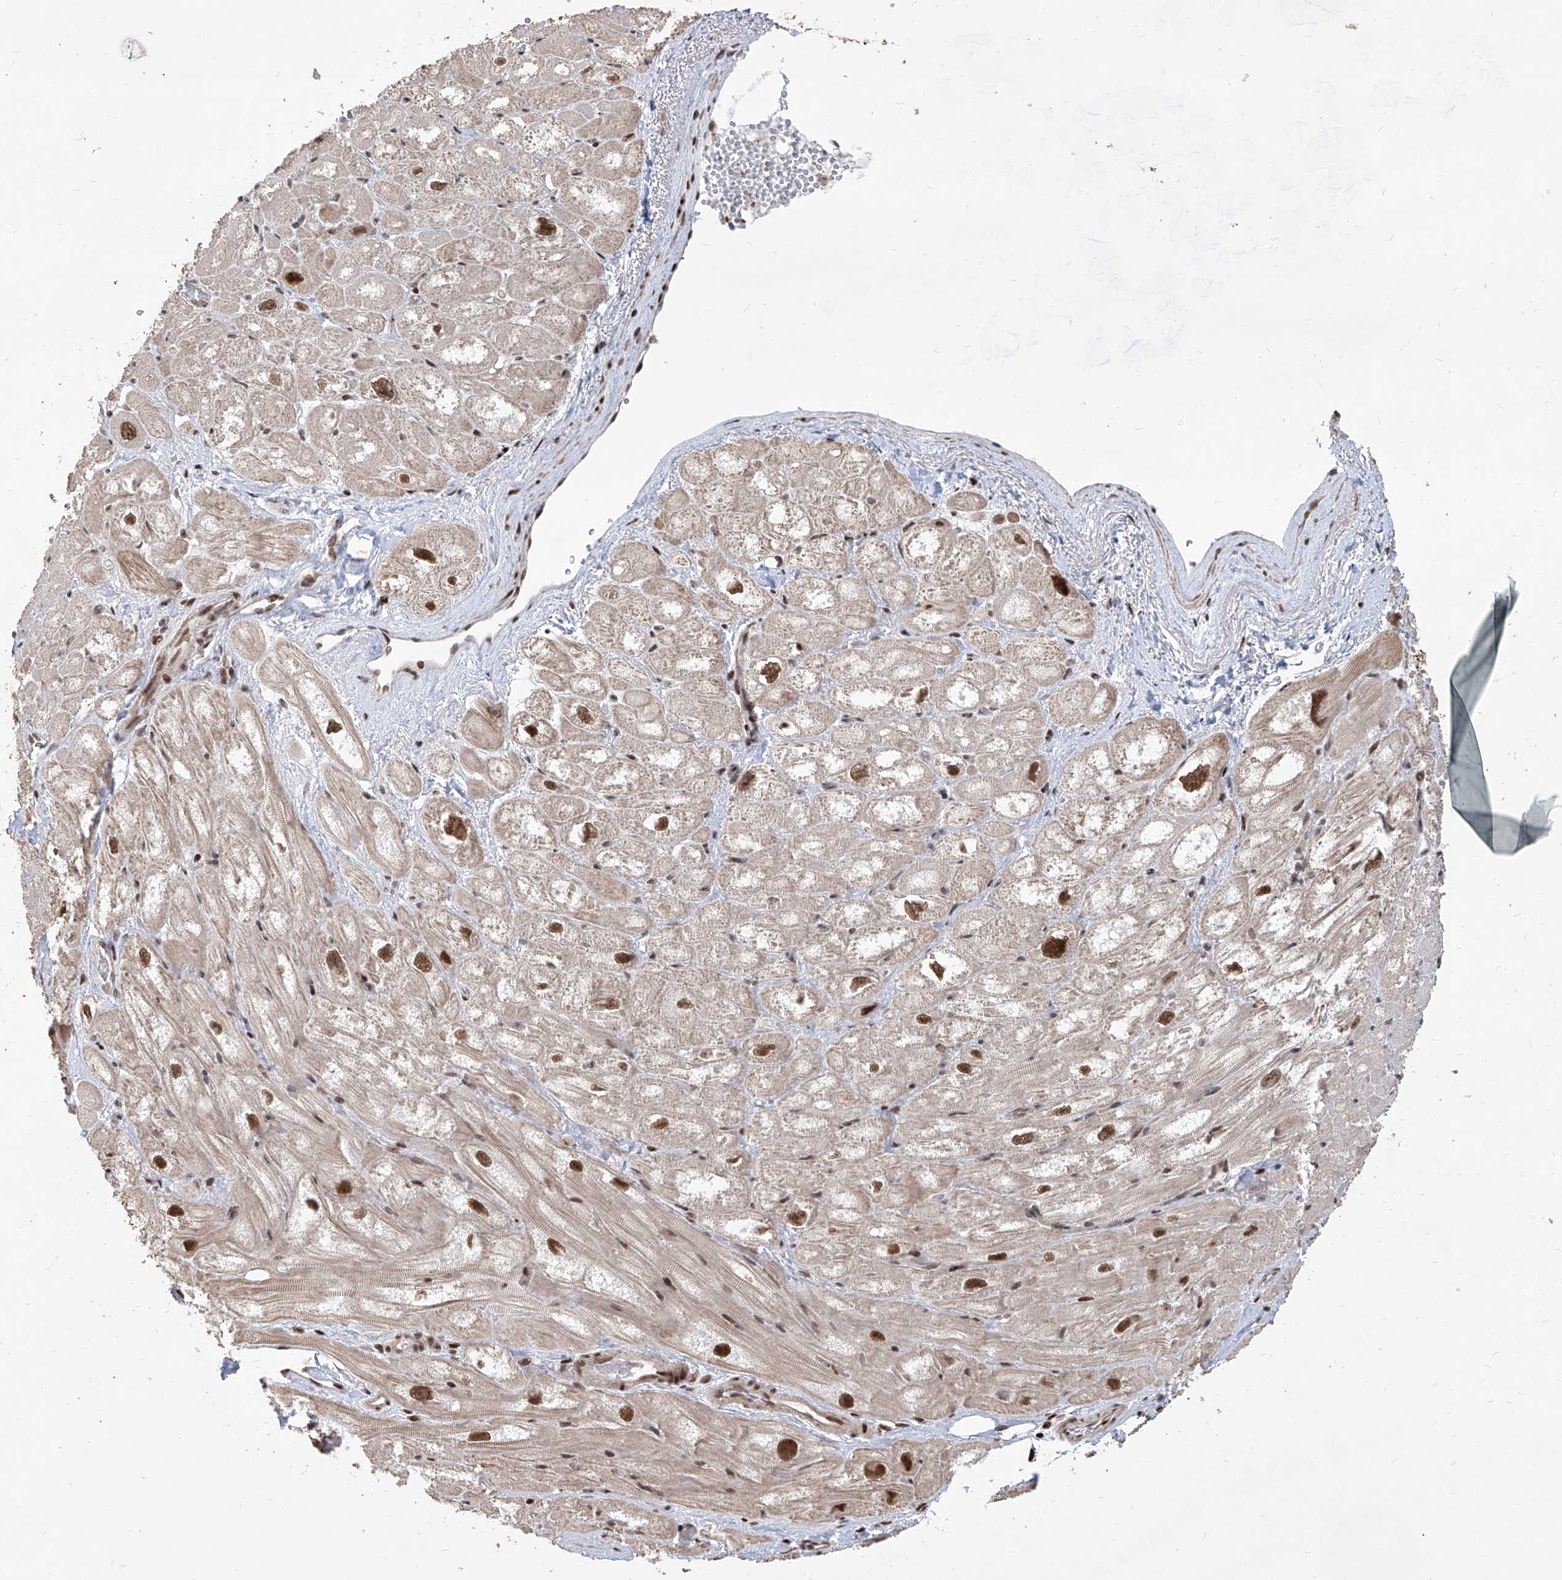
{"staining": {"intensity": "strong", "quantity": "25%-75%", "location": "nuclear"}, "tissue": "heart muscle", "cell_type": "Cardiomyocytes", "image_type": "normal", "snomed": [{"axis": "morphology", "description": "Normal tissue, NOS"}, {"axis": "topography", "description": "Heart"}], "caption": "Human heart muscle stained for a protein (brown) displays strong nuclear positive staining in about 25%-75% of cardiomyocytes.", "gene": "IRF2", "patient": {"sex": "male", "age": 50}}